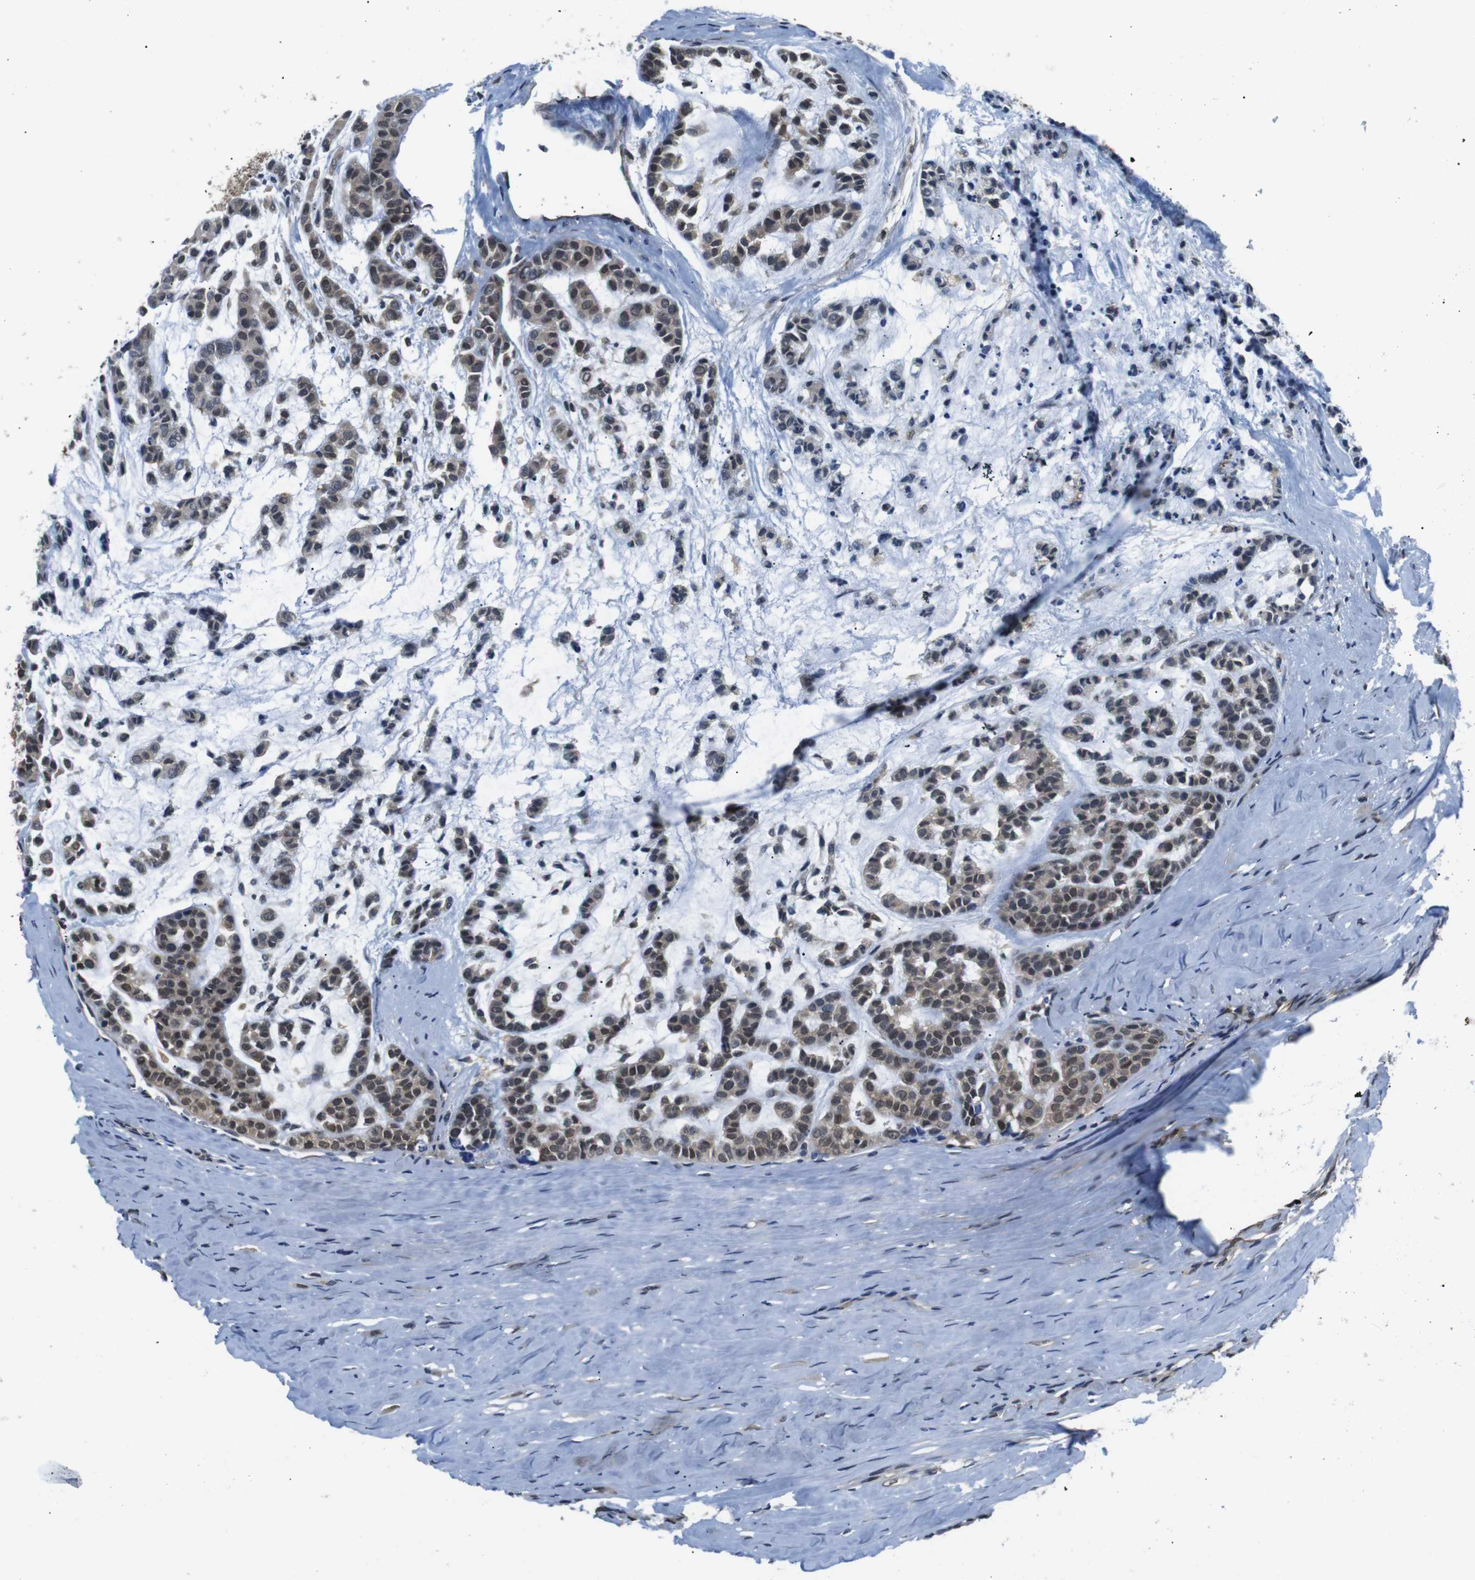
{"staining": {"intensity": "moderate", "quantity": ">75%", "location": "cytoplasmic/membranous,nuclear"}, "tissue": "head and neck cancer", "cell_type": "Tumor cells", "image_type": "cancer", "snomed": [{"axis": "morphology", "description": "Adenocarcinoma, NOS"}, {"axis": "morphology", "description": "Adenoma, NOS"}, {"axis": "topography", "description": "Head-Neck"}], "caption": "Immunohistochemical staining of head and neck cancer exhibits medium levels of moderate cytoplasmic/membranous and nuclear expression in approximately >75% of tumor cells. The protein is stained brown, and the nuclei are stained in blue (DAB (3,3'-diaminobenzidine) IHC with brightfield microscopy, high magnification).", "gene": "UBXN1", "patient": {"sex": "female", "age": 55}}